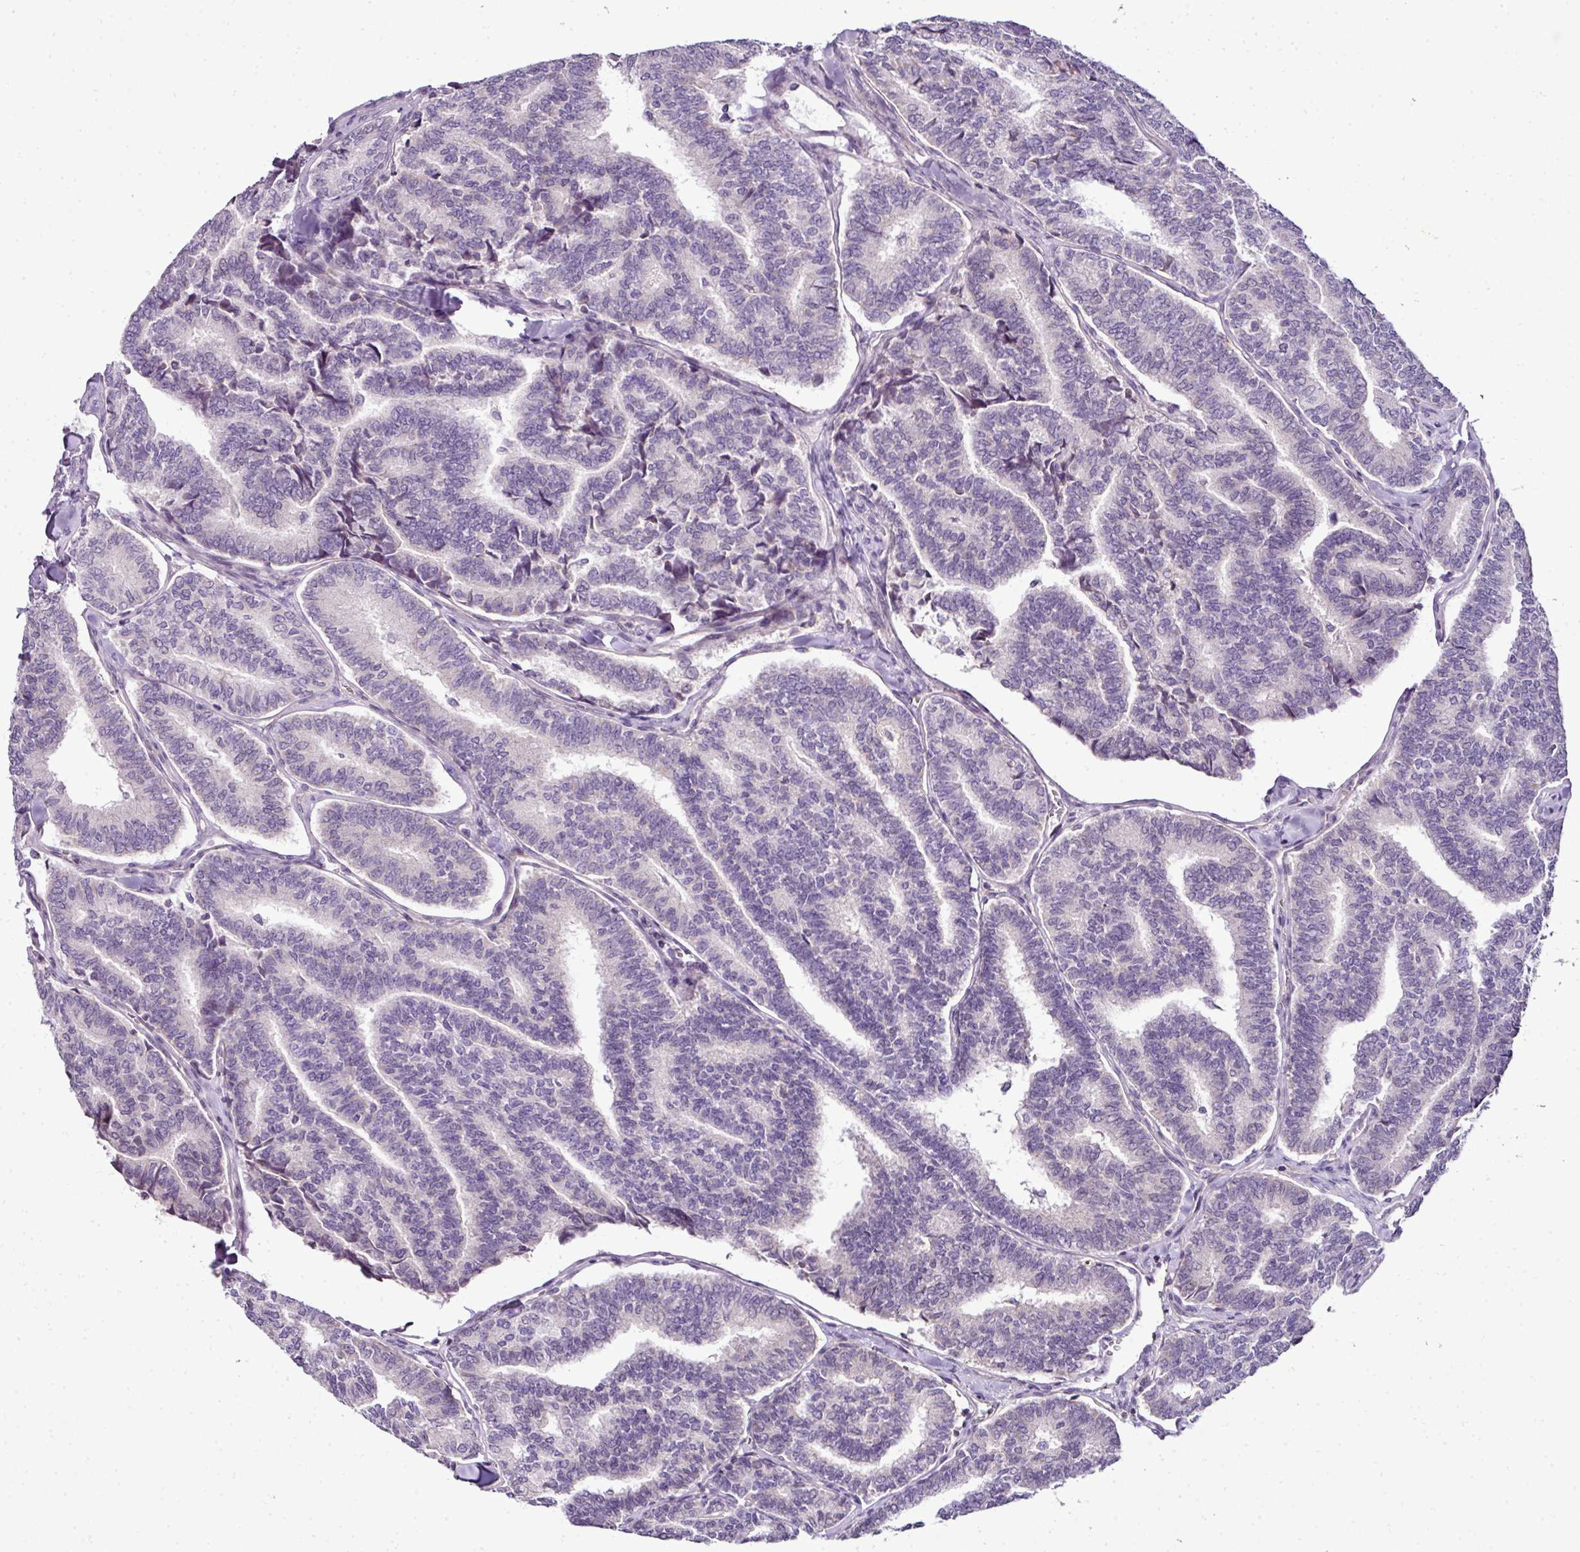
{"staining": {"intensity": "negative", "quantity": "none", "location": "none"}, "tissue": "thyroid cancer", "cell_type": "Tumor cells", "image_type": "cancer", "snomed": [{"axis": "morphology", "description": "Papillary adenocarcinoma, NOS"}, {"axis": "topography", "description": "Thyroid gland"}], "caption": "Tumor cells are negative for brown protein staining in thyroid cancer (papillary adenocarcinoma).", "gene": "TEX30", "patient": {"sex": "female", "age": 35}}